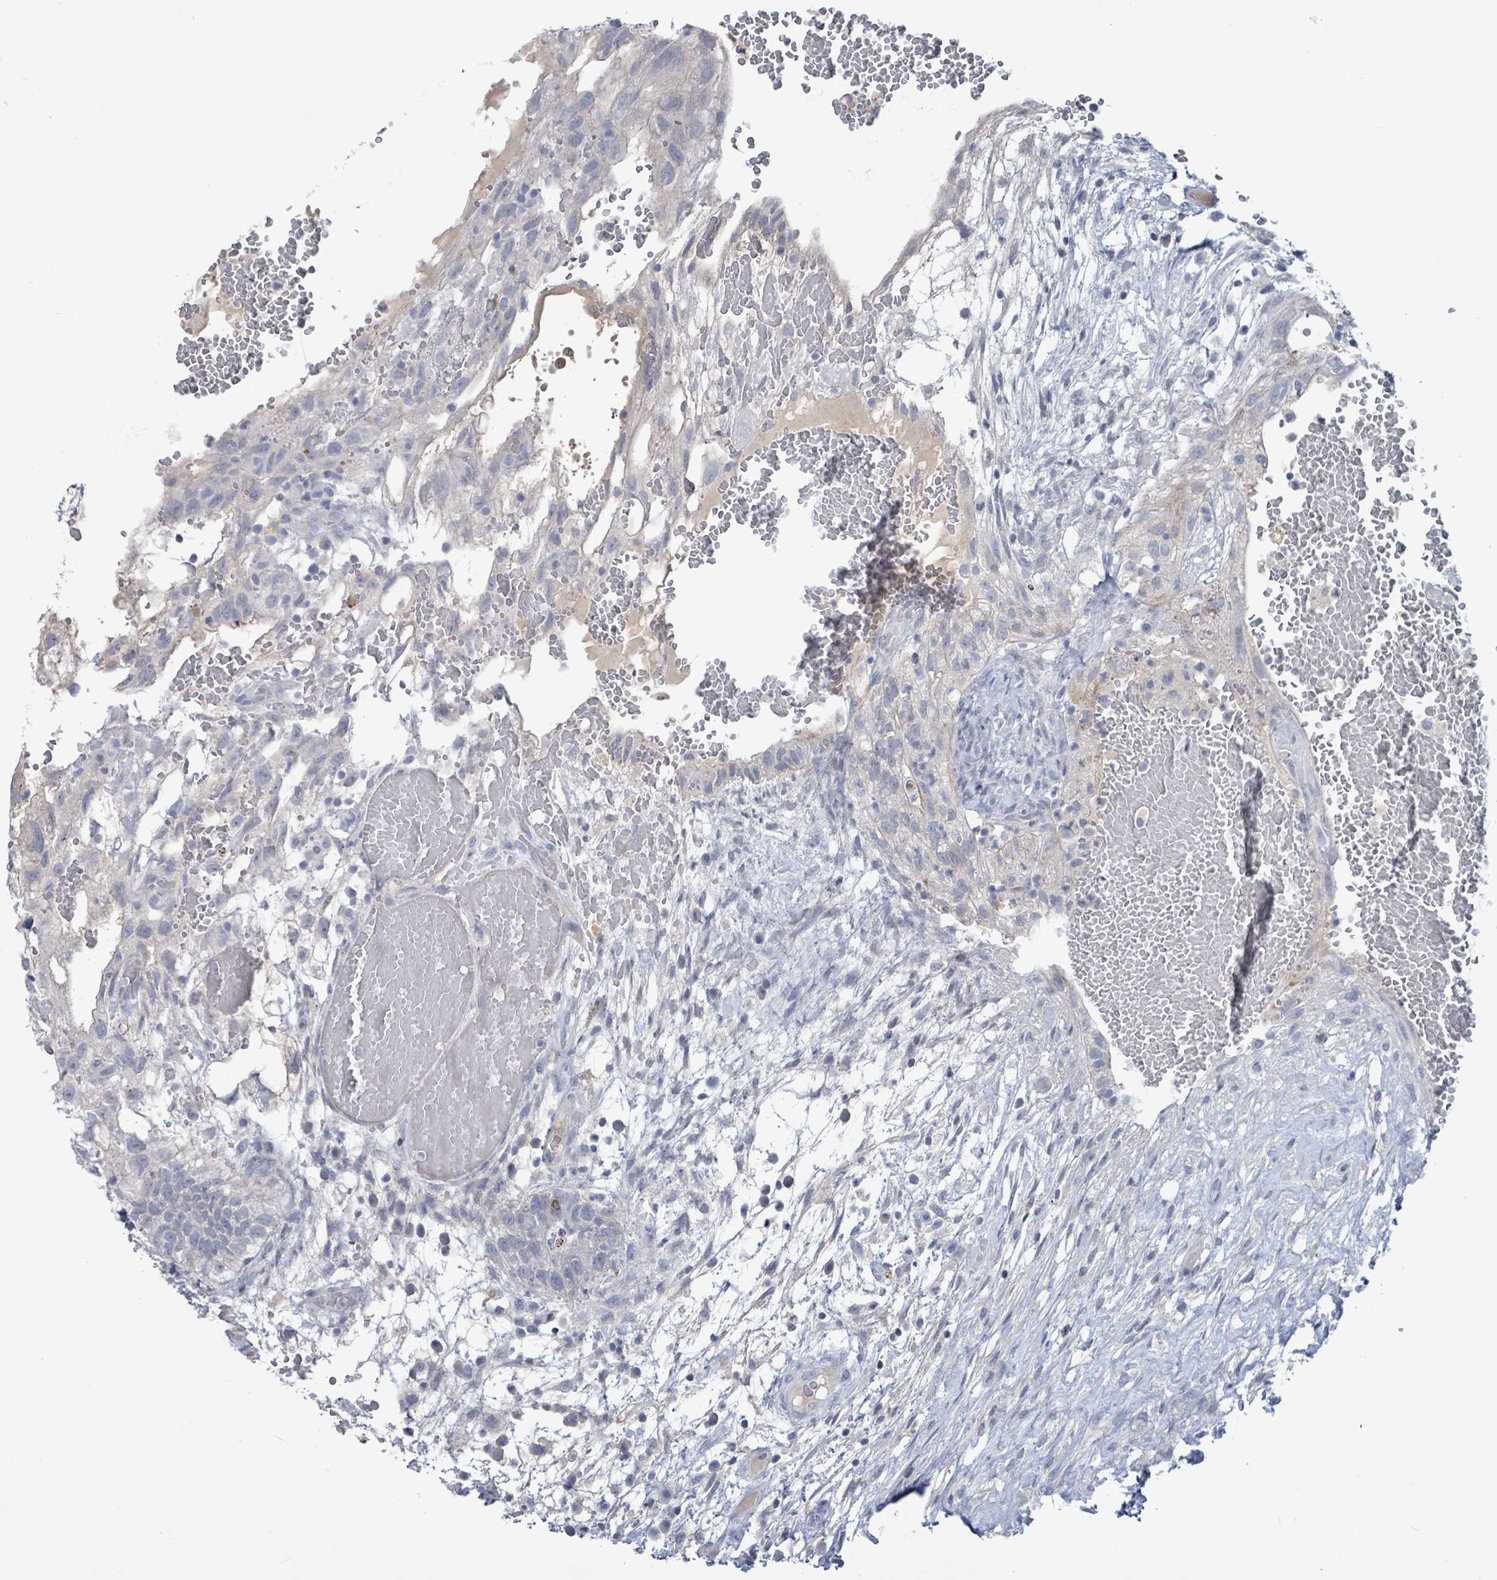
{"staining": {"intensity": "negative", "quantity": "none", "location": "none"}, "tissue": "testis cancer", "cell_type": "Tumor cells", "image_type": "cancer", "snomed": [{"axis": "morphology", "description": "Normal tissue, NOS"}, {"axis": "morphology", "description": "Carcinoma, Embryonal, NOS"}, {"axis": "topography", "description": "Testis"}], "caption": "High power microscopy photomicrograph of an immunohistochemistry photomicrograph of testis cancer, revealing no significant positivity in tumor cells. (DAB immunohistochemistry (IHC) with hematoxylin counter stain).", "gene": "NTN3", "patient": {"sex": "male", "age": 32}}